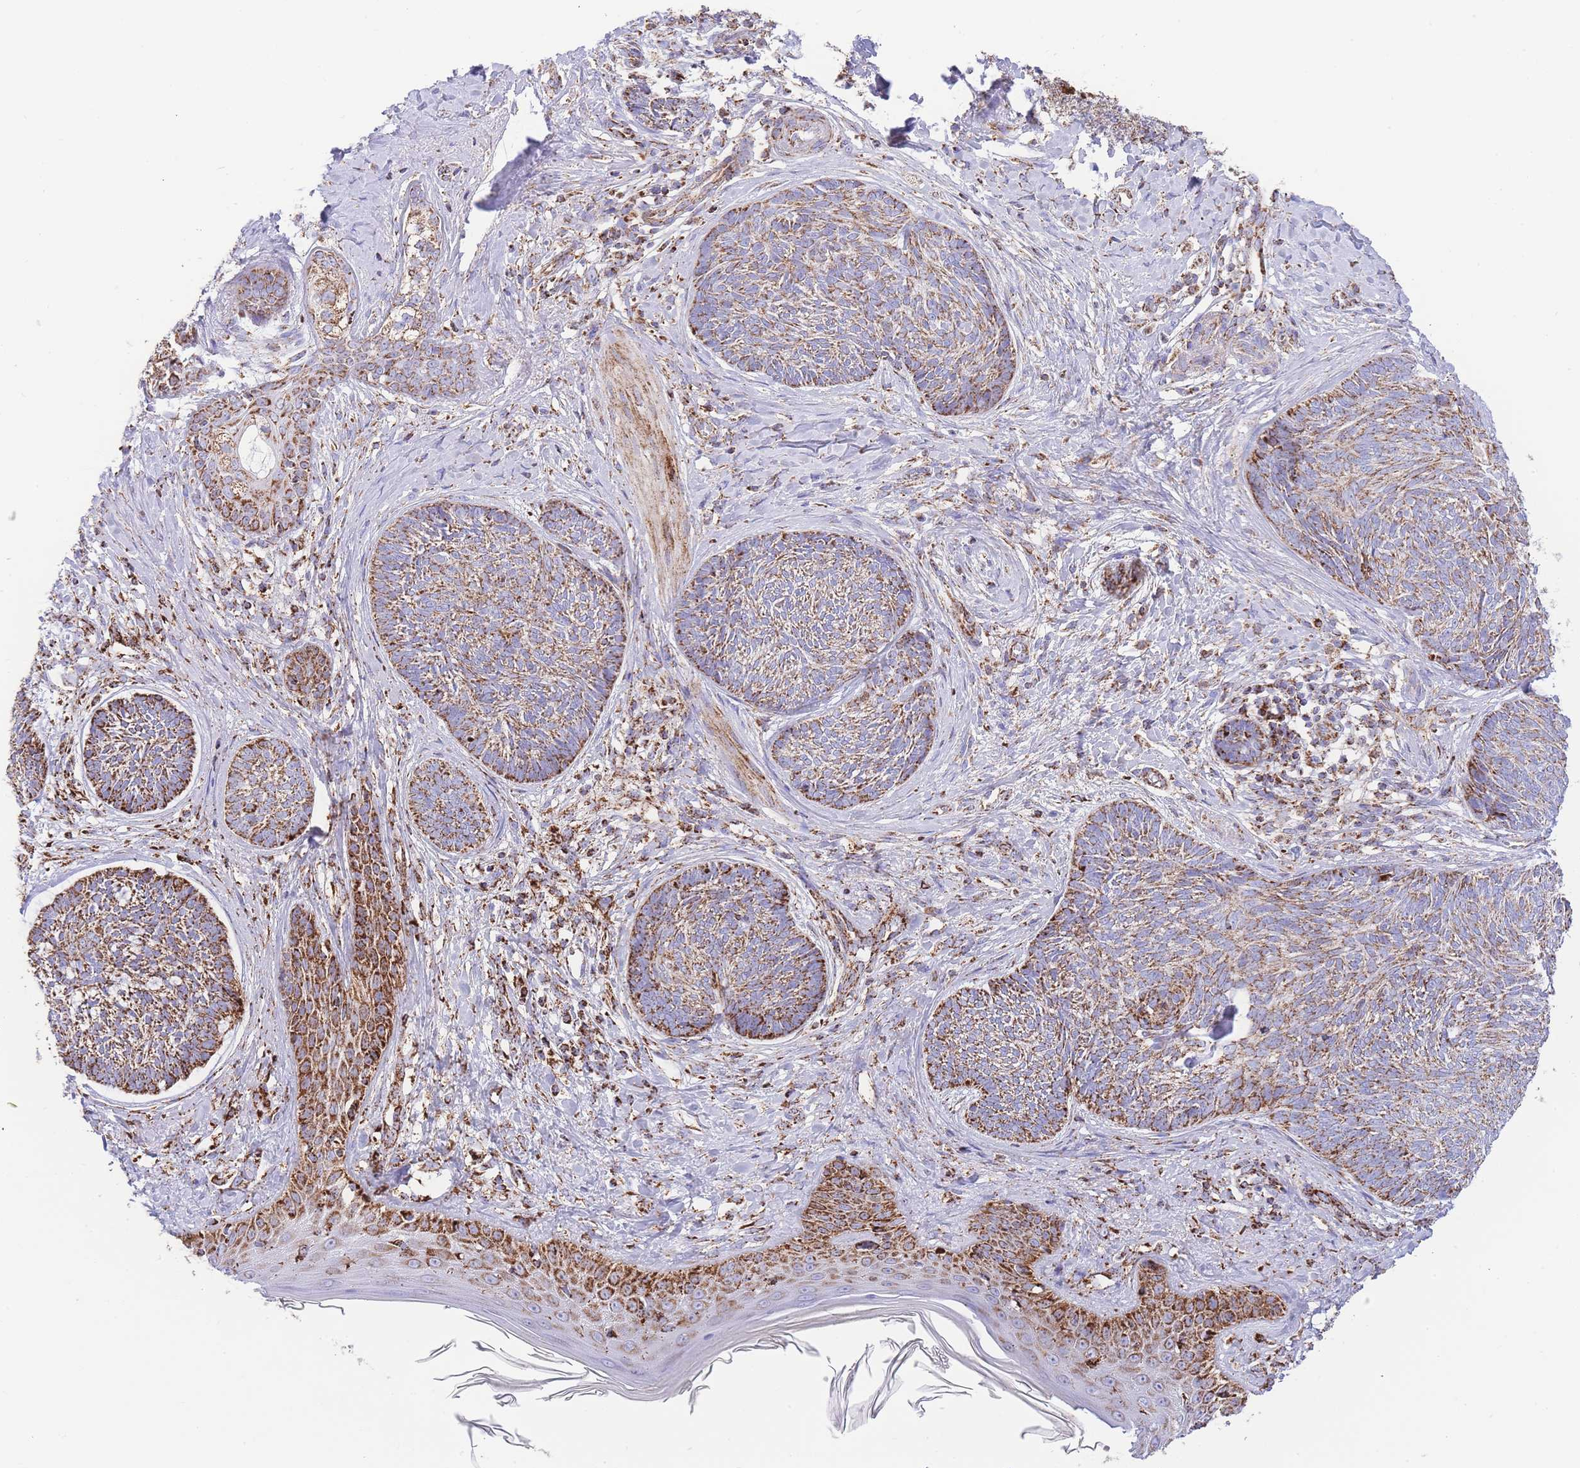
{"staining": {"intensity": "moderate", "quantity": ">75%", "location": "cytoplasmic/membranous"}, "tissue": "skin cancer", "cell_type": "Tumor cells", "image_type": "cancer", "snomed": [{"axis": "morphology", "description": "Basal cell carcinoma"}, {"axis": "topography", "description": "Skin"}], "caption": "Immunohistochemistry of human skin cancer exhibits medium levels of moderate cytoplasmic/membranous expression in approximately >75% of tumor cells. (IHC, brightfield microscopy, high magnification).", "gene": "GSTM1", "patient": {"sex": "male", "age": 73}}